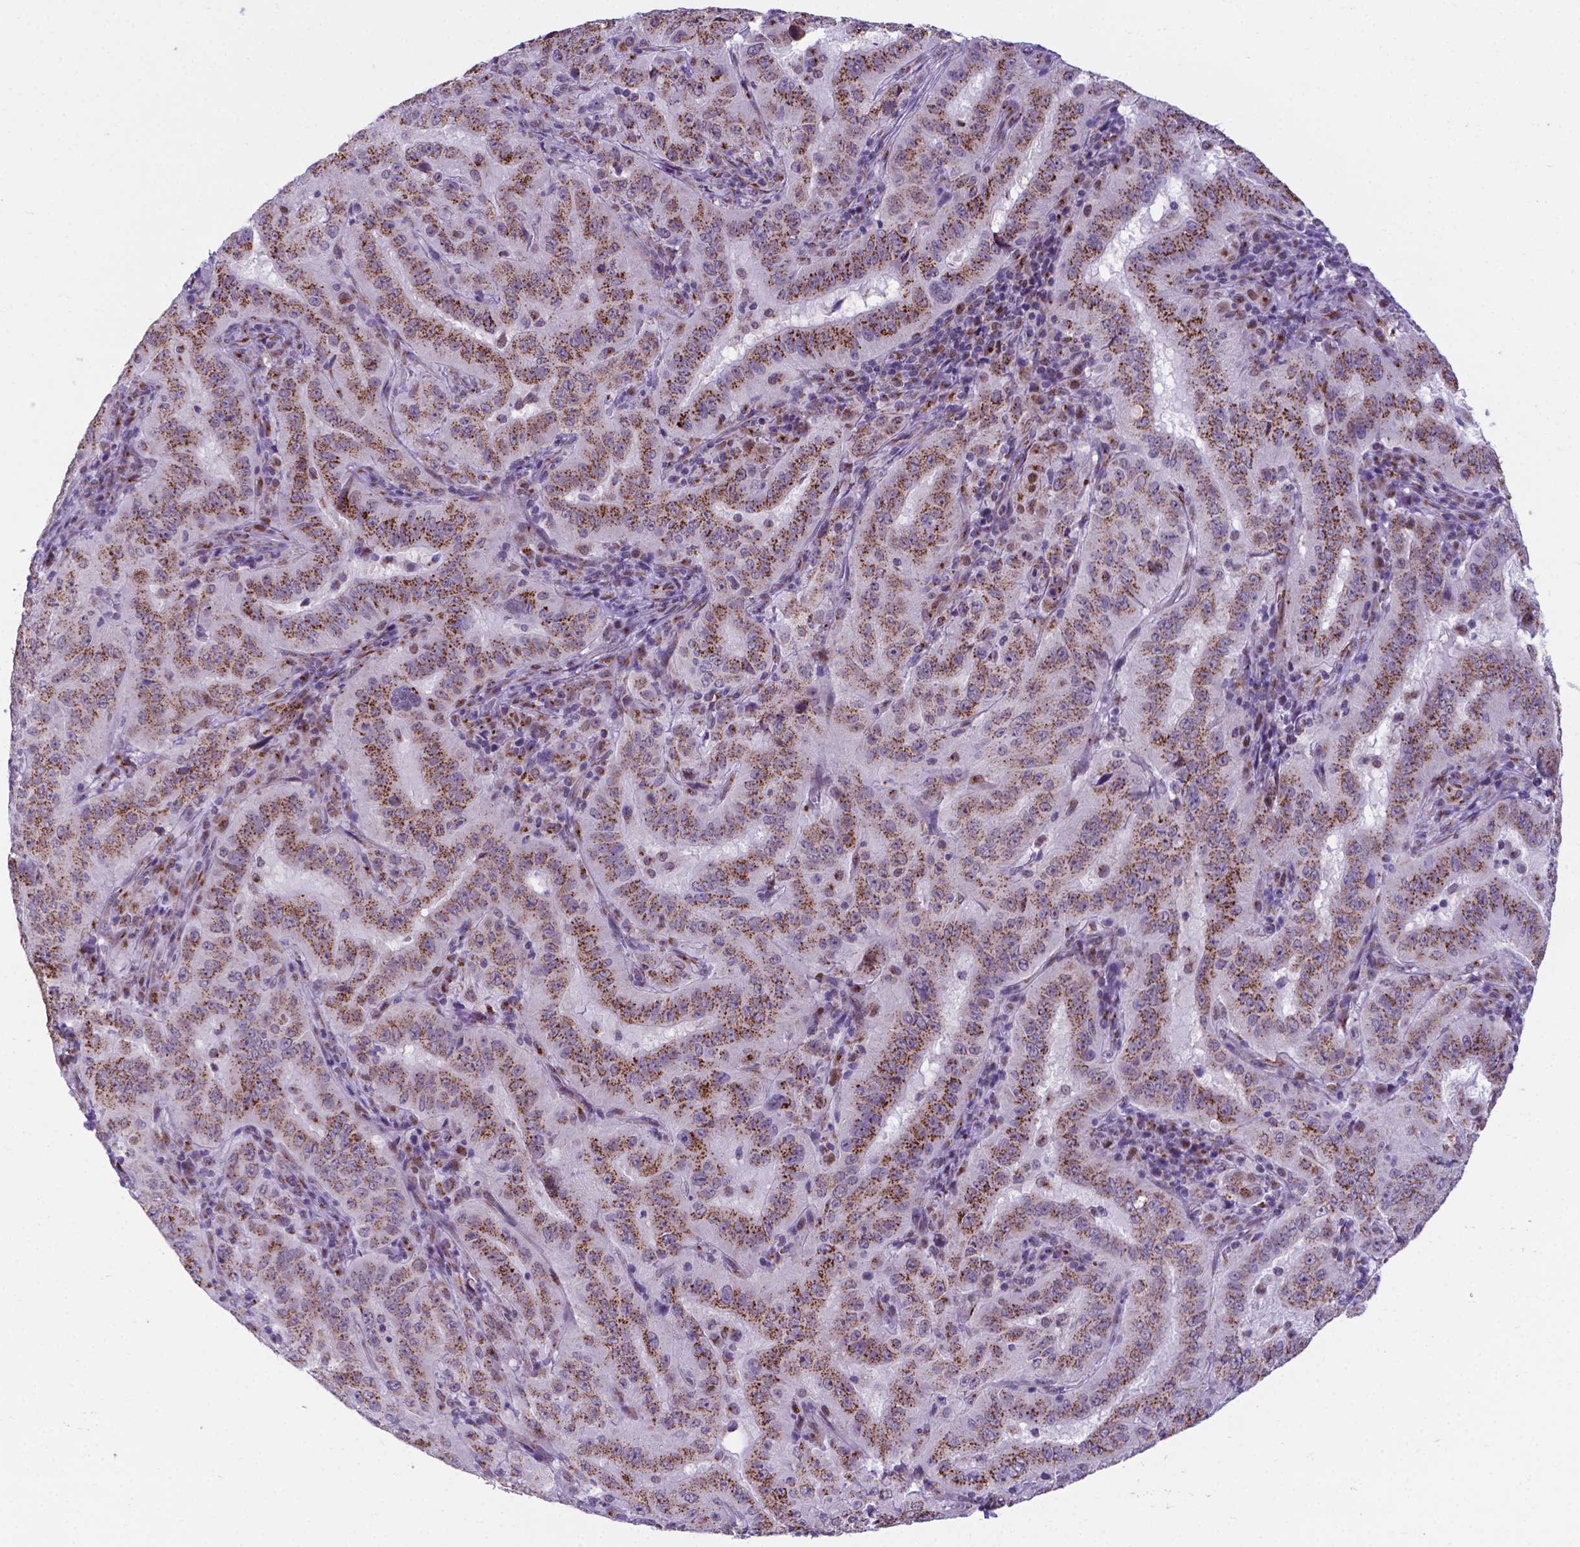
{"staining": {"intensity": "moderate", "quantity": ">75%", "location": "cytoplasmic/membranous"}, "tissue": "pancreatic cancer", "cell_type": "Tumor cells", "image_type": "cancer", "snomed": [{"axis": "morphology", "description": "Adenocarcinoma, NOS"}, {"axis": "topography", "description": "Pancreas"}], "caption": "A brown stain shows moderate cytoplasmic/membranous staining of a protein in human adenocarcinoma (pancreatic) tumor cells.", "gene": "MRPL10", "patient": {"sex": "male", "age": 63}}